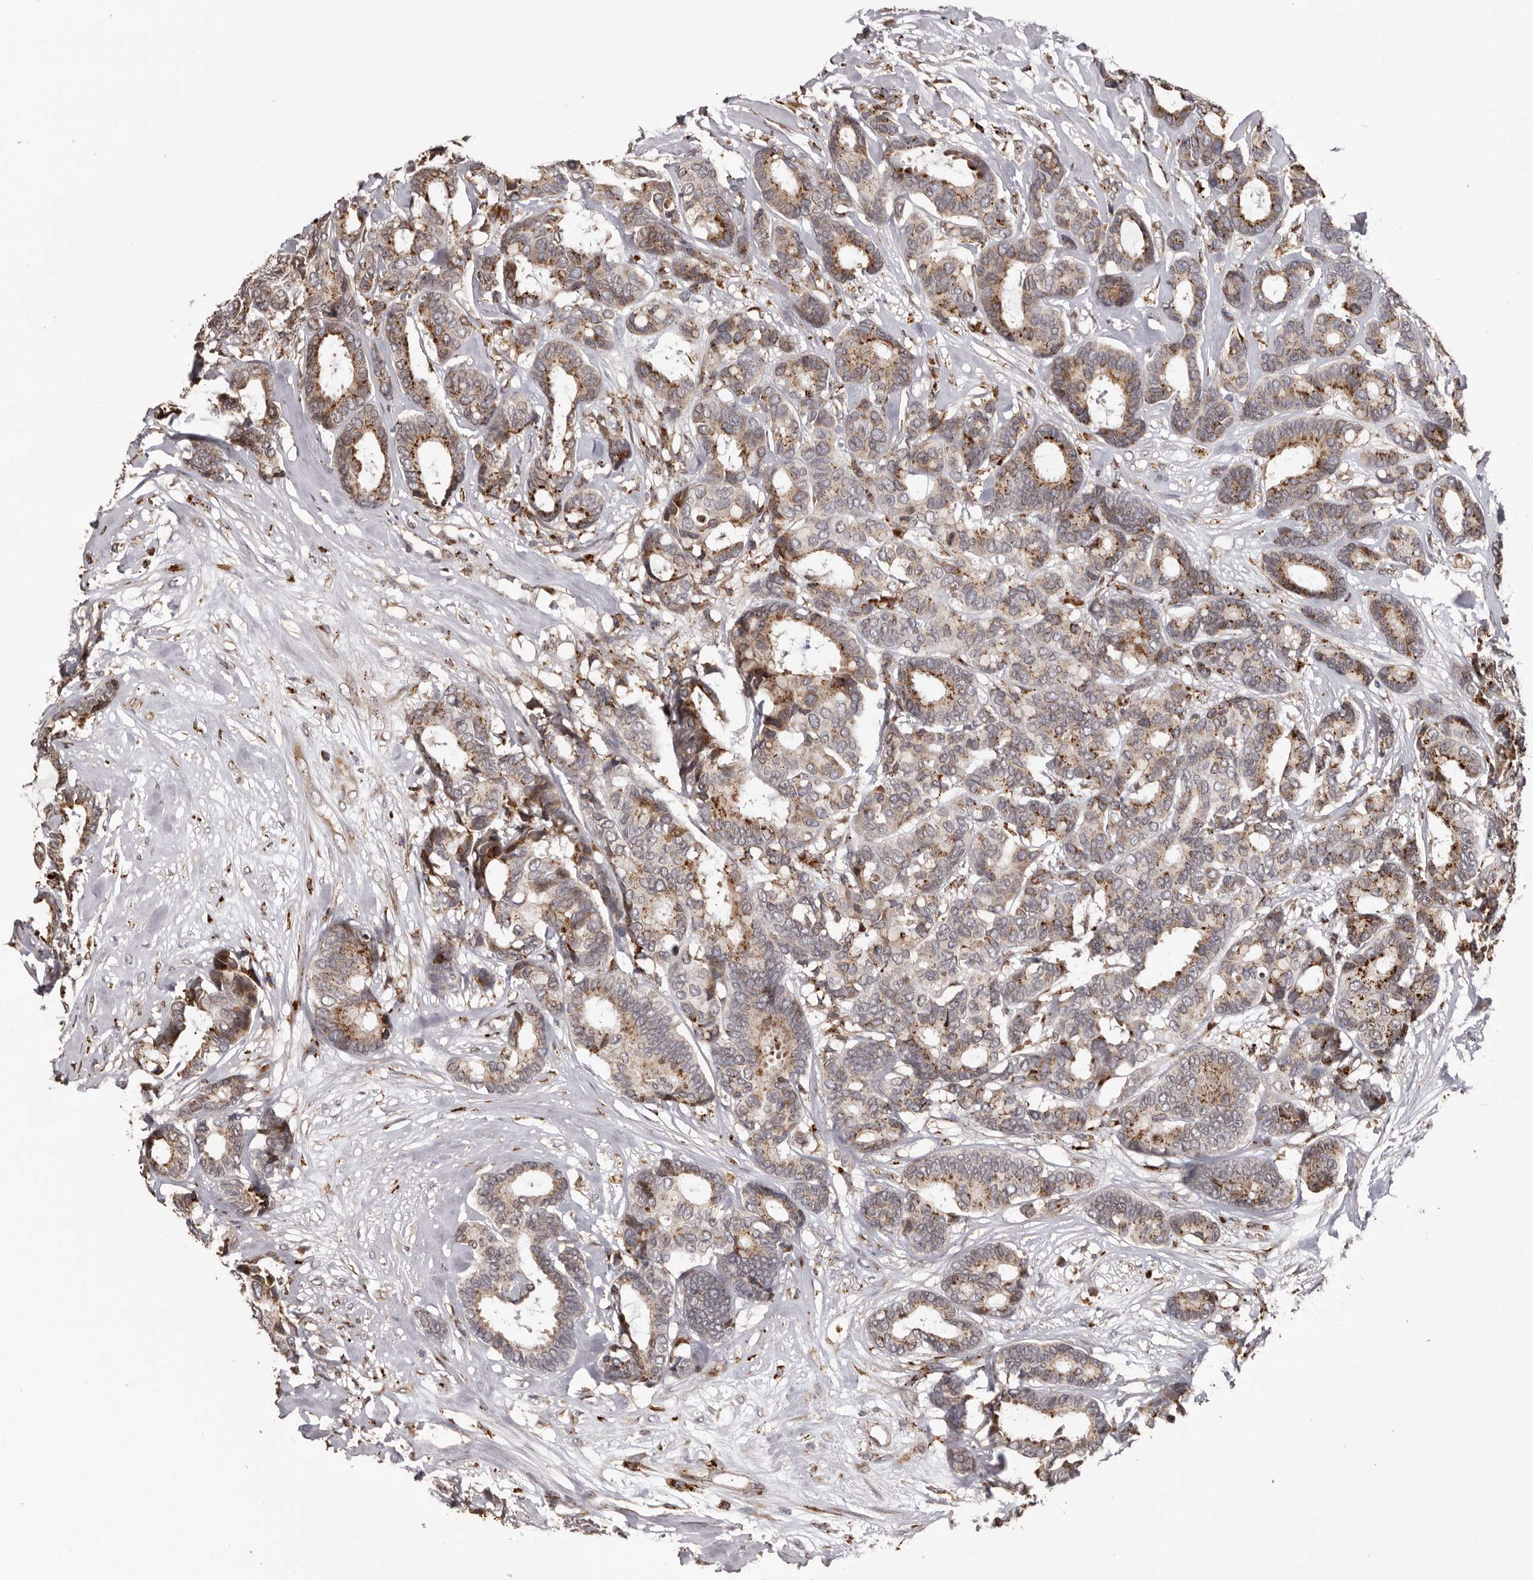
{"staining": {"intensity": "moderate", "quantity": ">75%", "location": "cytoplasmic/membranous"}, "tissue": "breast cancer", "cell_type": "Tumor cells", "image_type": "cancer", "snomed": [{"axis": "morphology", "description": "Duct carcinoma"}, {"axis": "topography", "description": "Breast"}], "caption": "Immunohistochemistry (DAB (3,3'-diaminobenzidine)) staining of breast invasive ductal carcinoma reveals moderate cytoplasmic/membranous protein staining in approximately >75% of tumor cells.", "gene": "NUP43", "patient": {"sex": "female", "age": 87}}